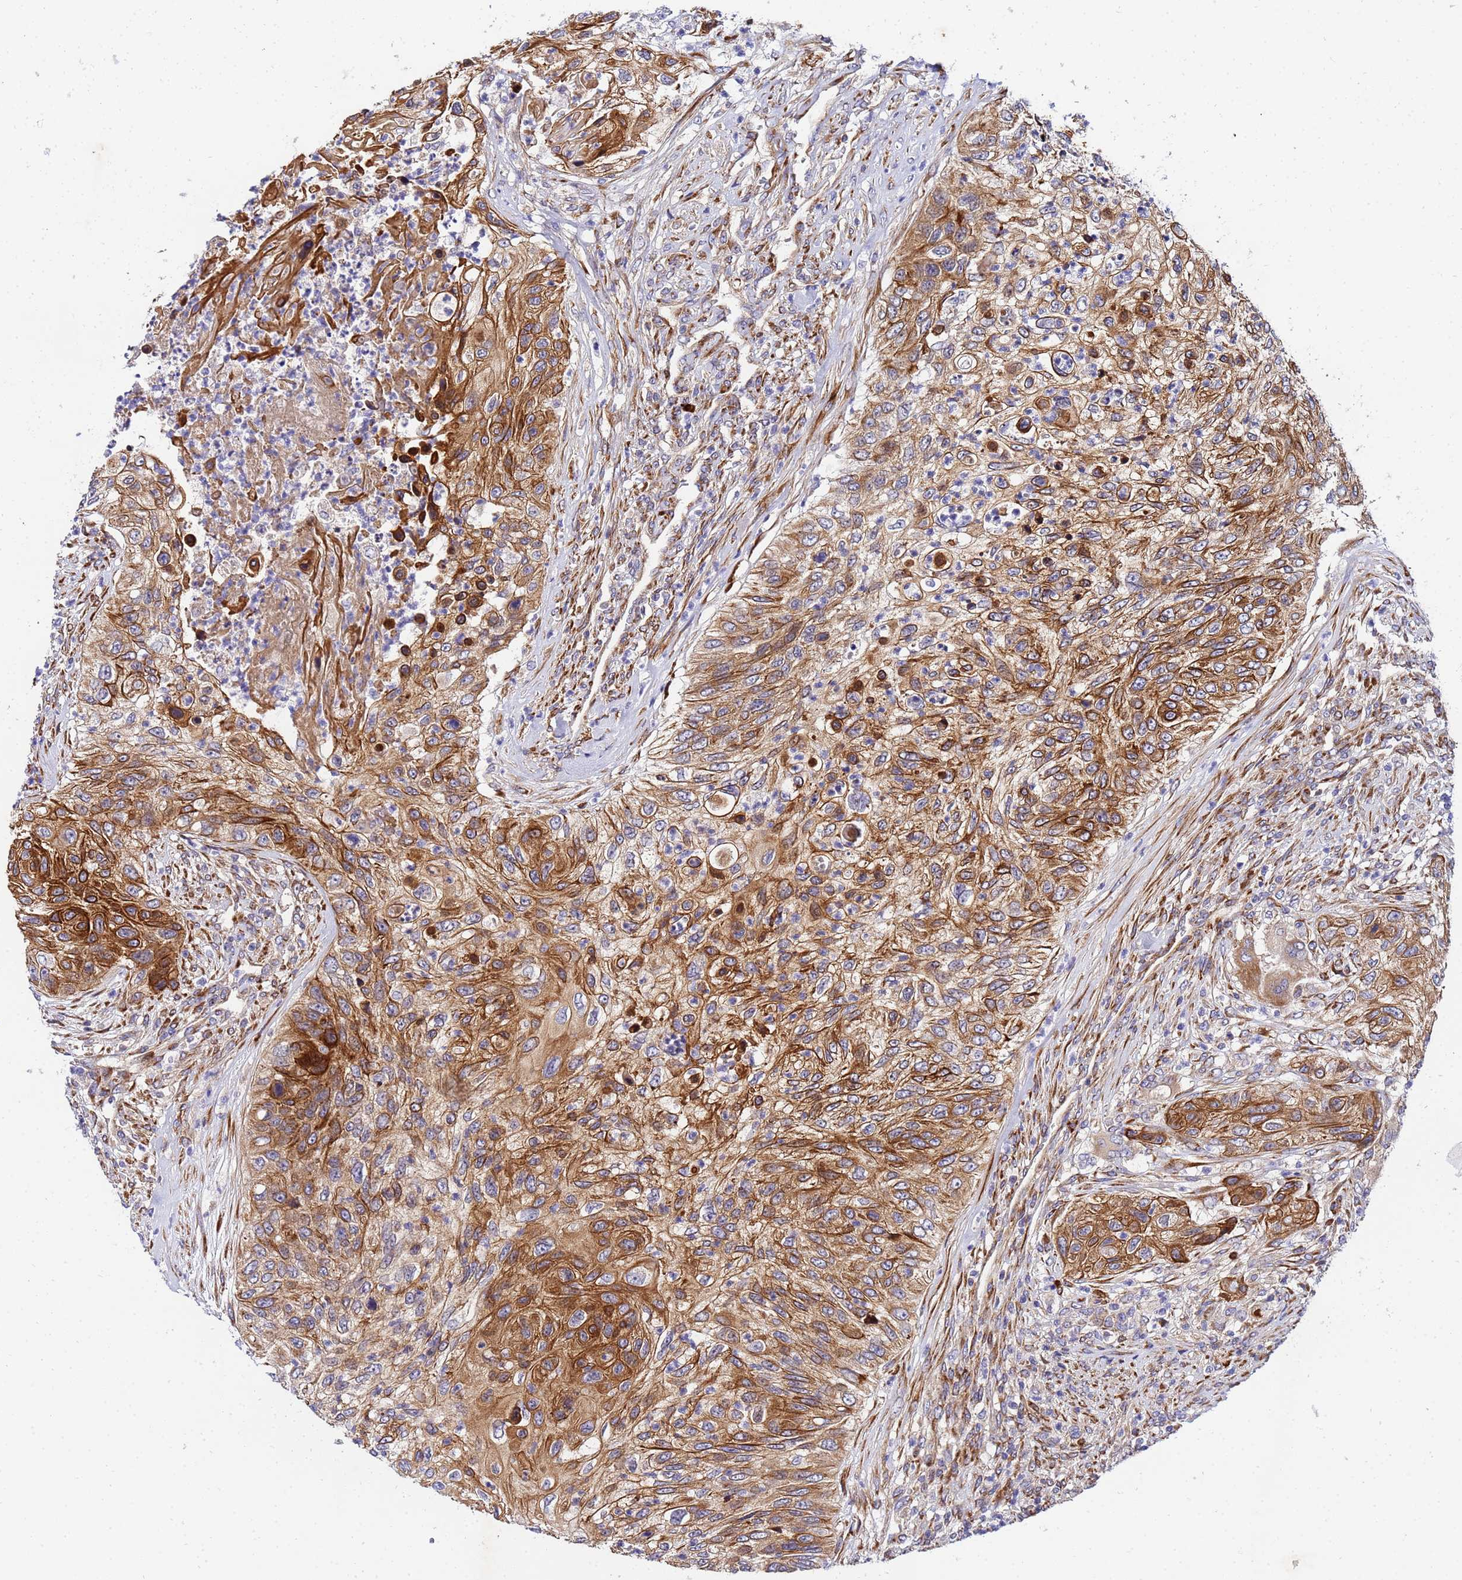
{"staining": {"intensity": "moderate", "quantity": ">75%", "location": "cytoplasmic/membranous"}, "tissue": "urothelial cancer", "cell_type": "Tumor cells", "image_type": "cancer", "snomed": [{"axis": "morphology", "description": "Urothelial carcinoma, High grade"}, {"axis": "topography", "description": "Urinary bladder"}], "caption": "Urothelial cancer tissue reveals moderate cytoplasmic/membranous positivity in about >75% of tumor cells (Stains: DAB (3,3'-diaminobenzidine) in brown, nuclei in blue, Microscopy: brightfield microscopy at high magnification).", "gene": "POM121", "patient": {"sex": "female", "age": 60}}